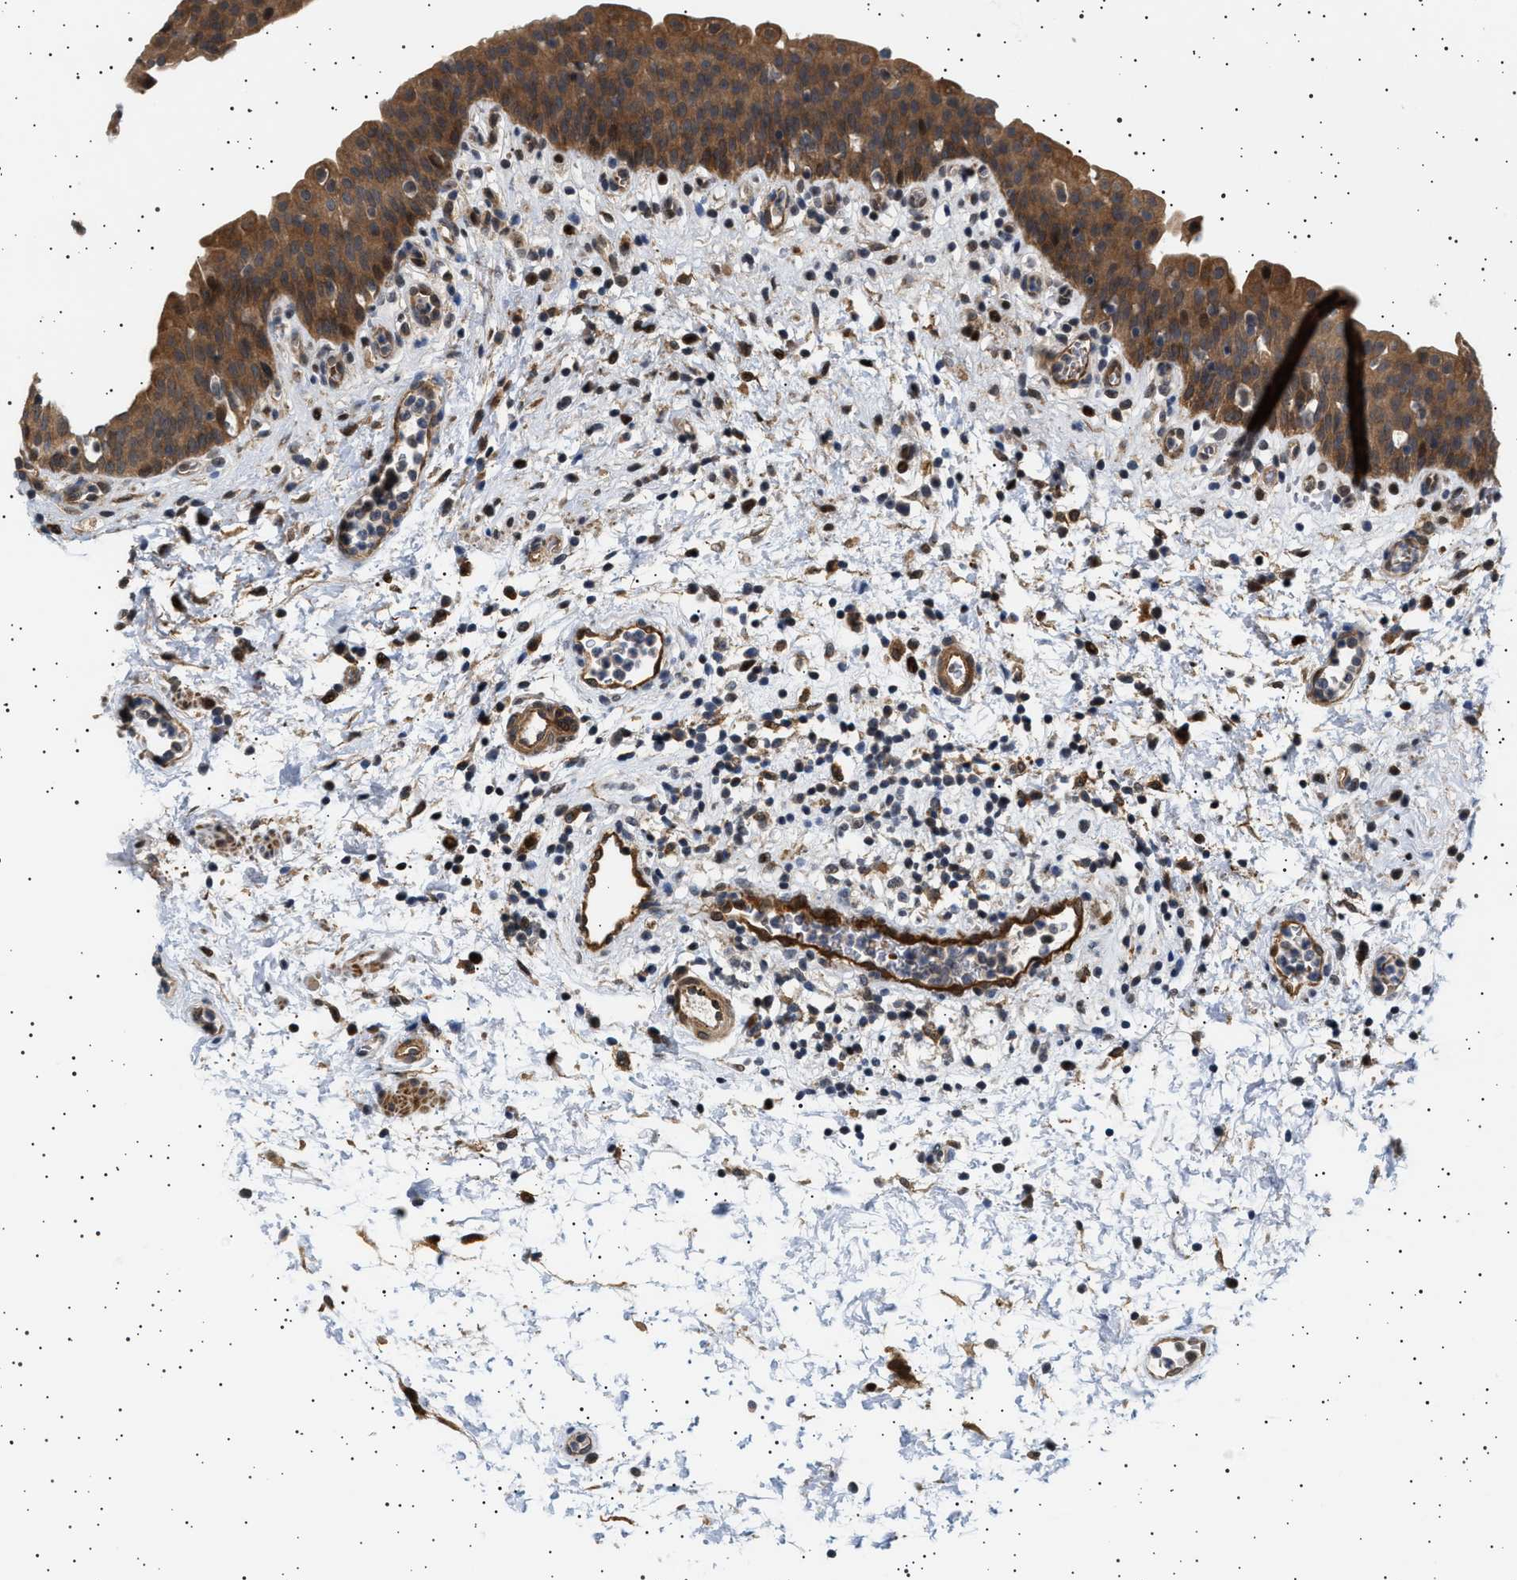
{"staining": {"intensity": "moderate", "quantity": ">75%", "location": "cytoplasmic/membranous,nuclear"}, "tissue": "urinary bladder", "cell_type": "Urothelial cells", "image_type": "normal", "snomed": [{"axis": "morphology", "description": "Normal tissue, NOS"}, {"axis": "topography", "description": "Urinary bladder"}], "caption": "The immunohistochemical stain labels moderate cytoplasmic/membranous,nuclear expression in urothelial cells of benign urinary bladder.", "gene": "BAG3", "patient": {"sex": "male", "age": 37}}